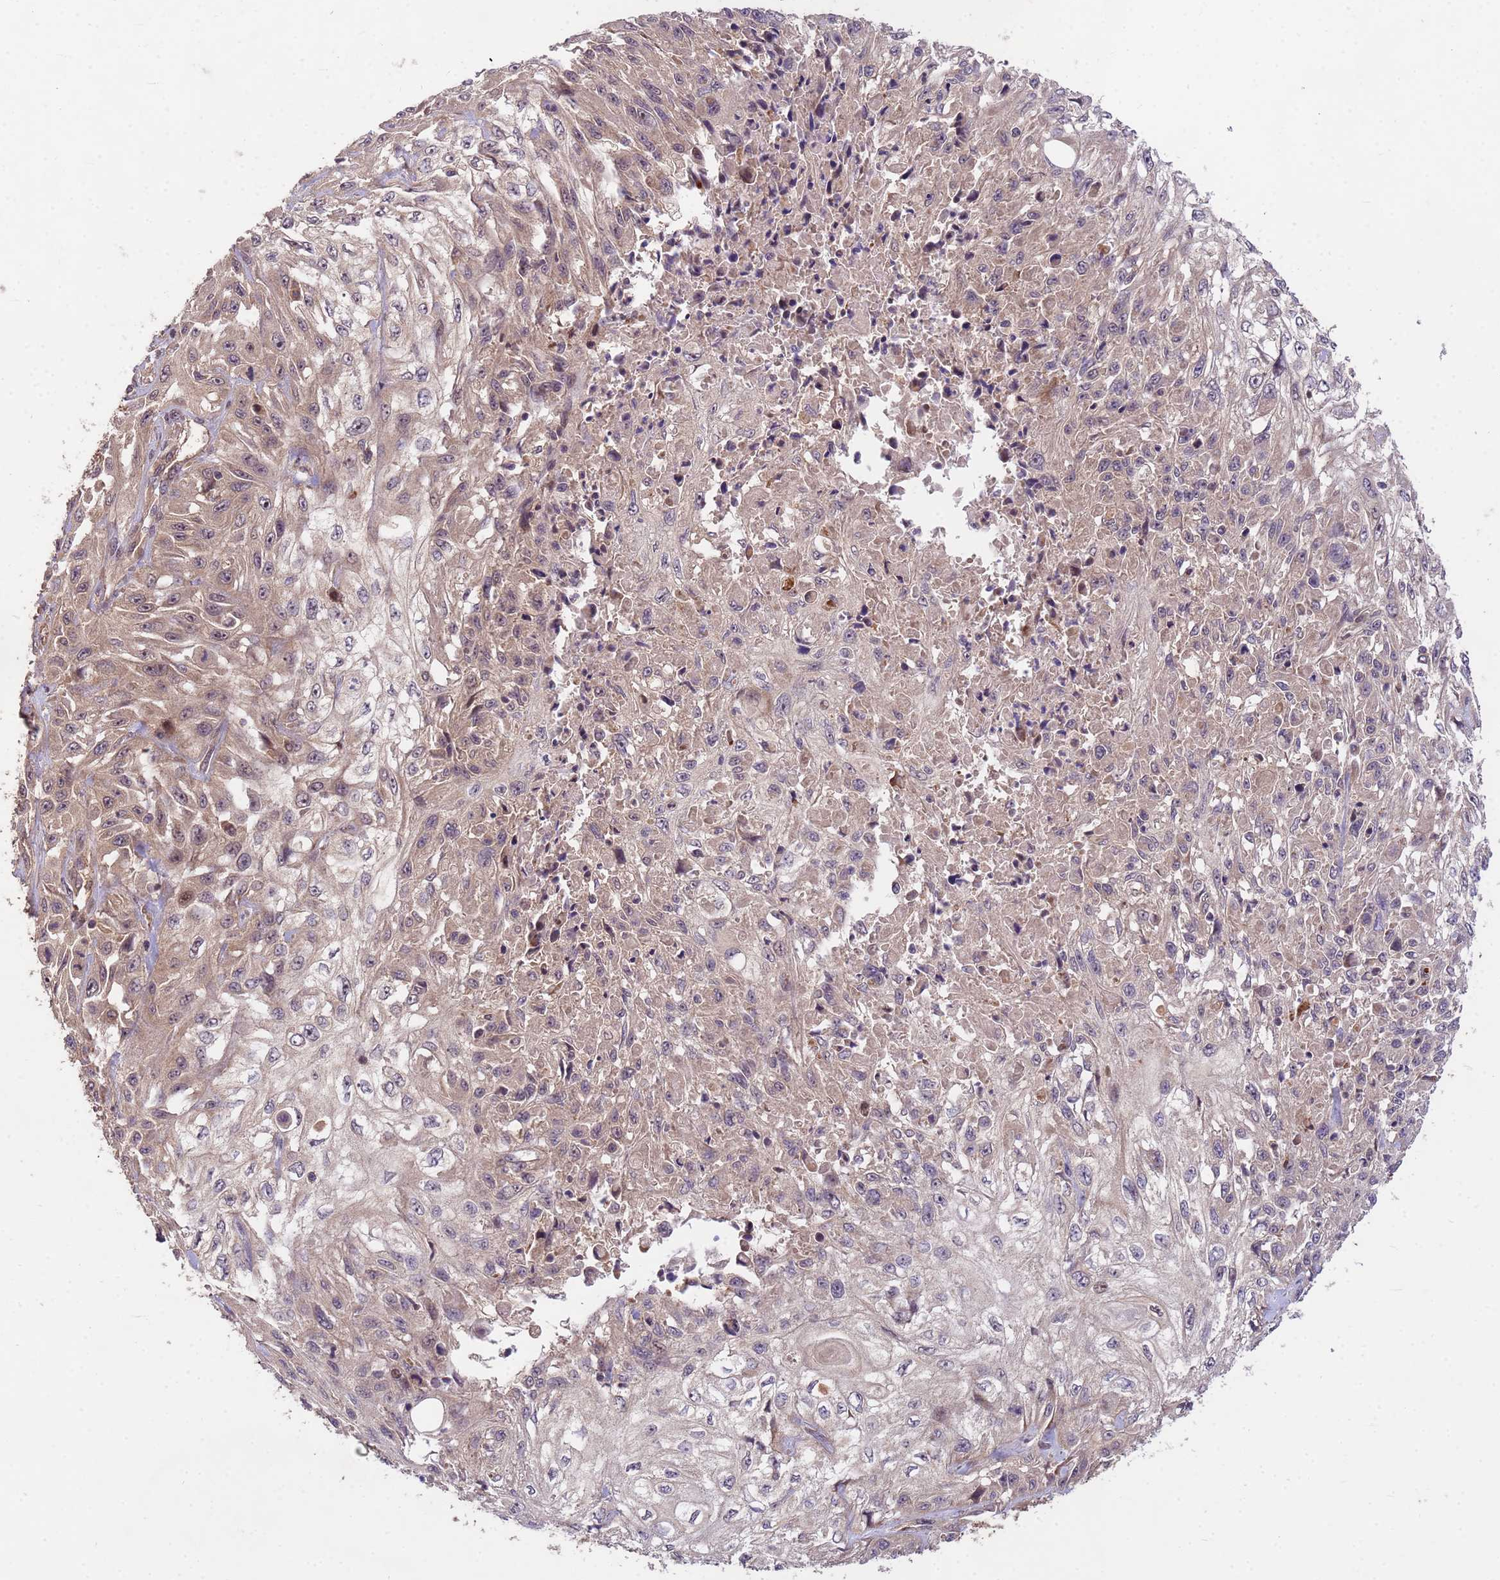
{"staining": {"intensity": "weak", "quantity": "25%-75%", "location": "cytoplasmic/membranous"}, "tissue": "skin cancer", "cell_type": "Tumor cells", "image_type": "cancer", "snomed": [{"axis": "morphology", "description": "Squamous cell carcinoma, NOS"}, {"axis": "morphology", "description": "Squamous cell carcinoma, metastatic, NOS"}, {"axis": "topography", "description": "Skin"}, {"axis": "topography", "description": "Lymph node"}], "caption": "Immunohistochemistry (IHC) histopathology image of squamous cell carcinoma (skin) stained for a protein (brown), which displays low levels of weak cytoplasmic/membranous staining in approximately 25%-75% of tumor cells.", "gene": "PPP2CB", "patient": {"sex": "male", "age": 75}}